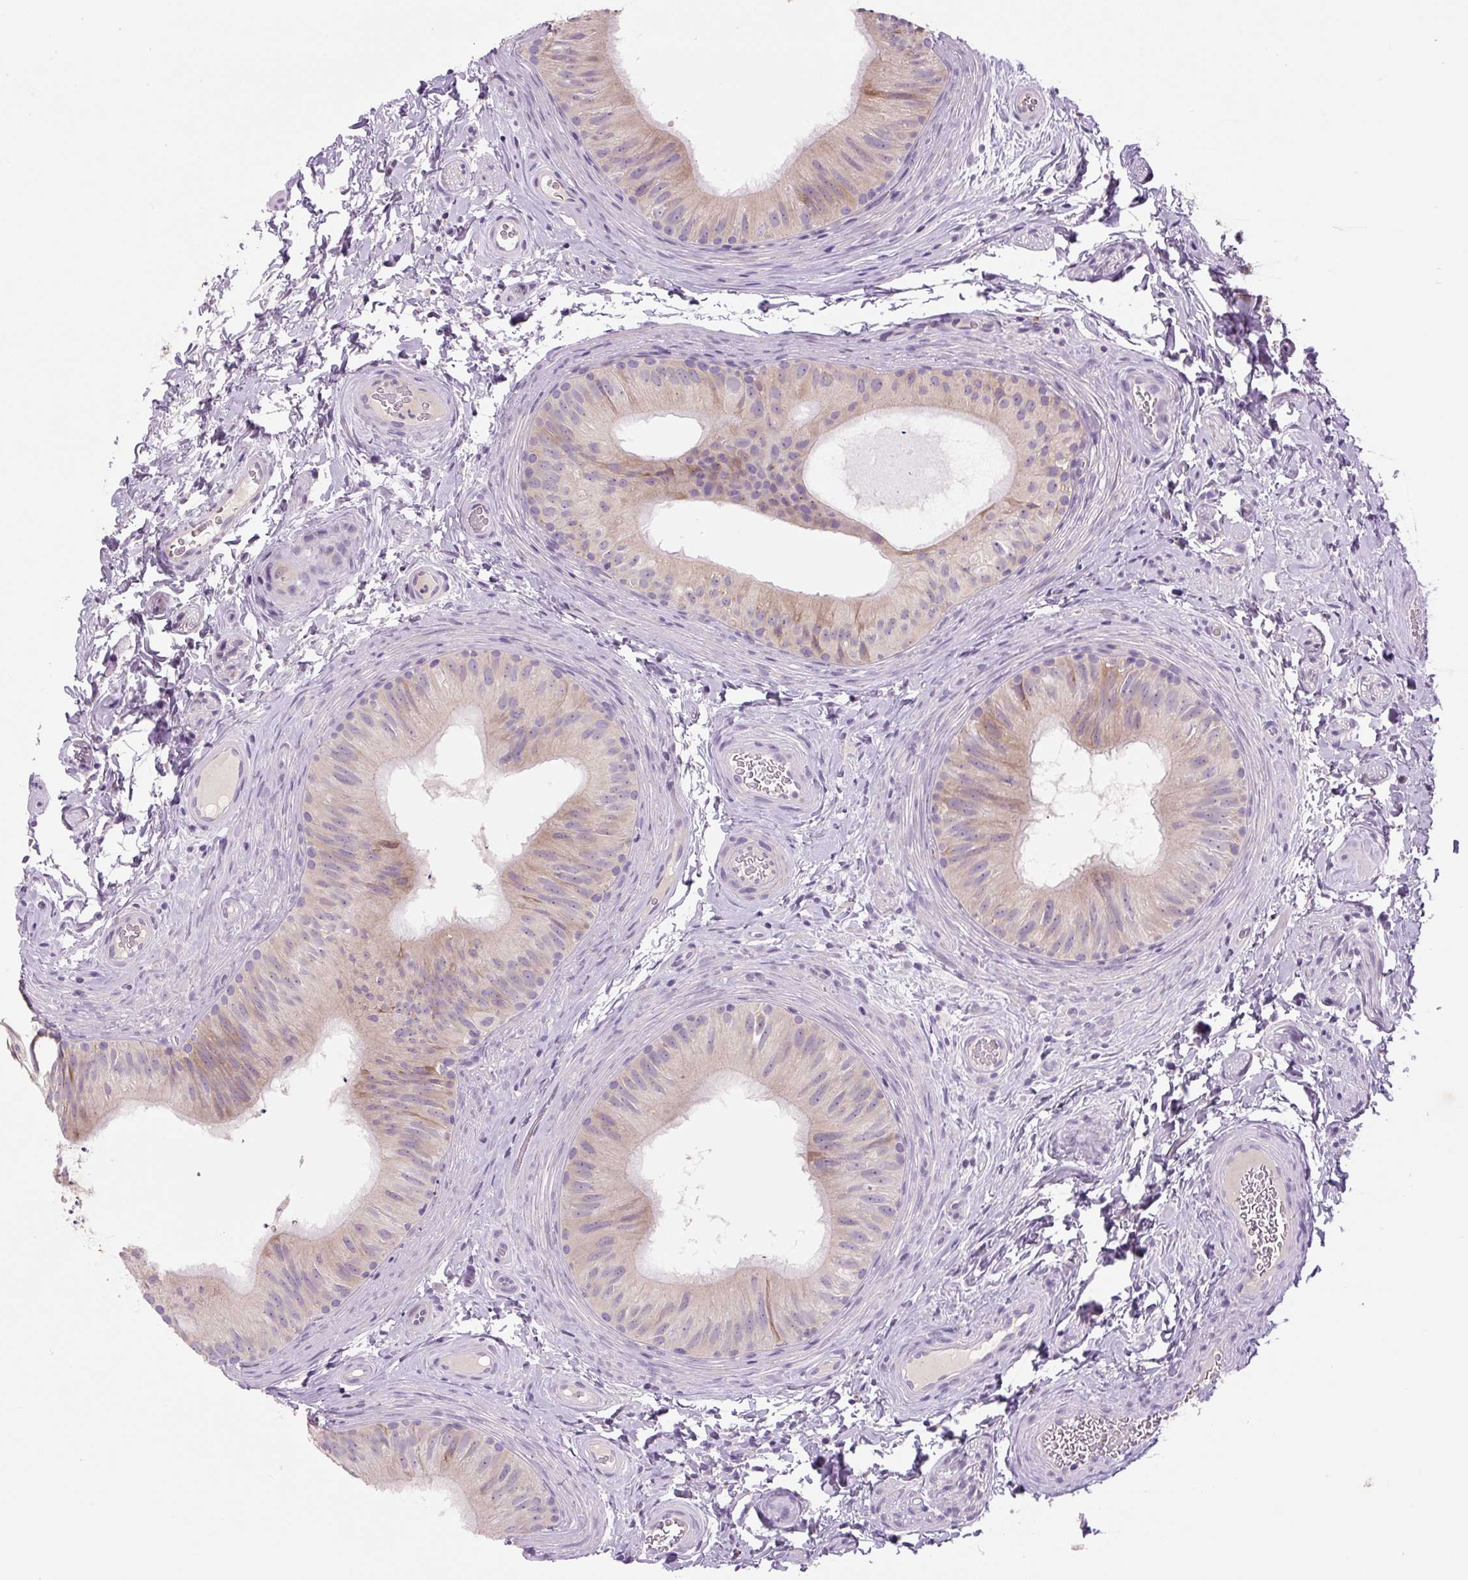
{"staining": {"intensity": "weak", "quantity": "25%-75%", "location": "cytoplasmic/membranous"}, "tissue": "epididymis", "cell_type": "Glandular cells", "image_type": "normal", "snomed": [{"axis": "morphology", "description": "Normal tissue, NOS"}, {"axis": "topography", "description": "Epididymis"}], "caption": "DAB immunohistochemical staining of normal human epididymis shows weak cytoplasmic/membranous protein staining in about 25%-75% of glandular cells.", "gene": "TMEM100", "patient": {"sex": "male", "age": 24}}